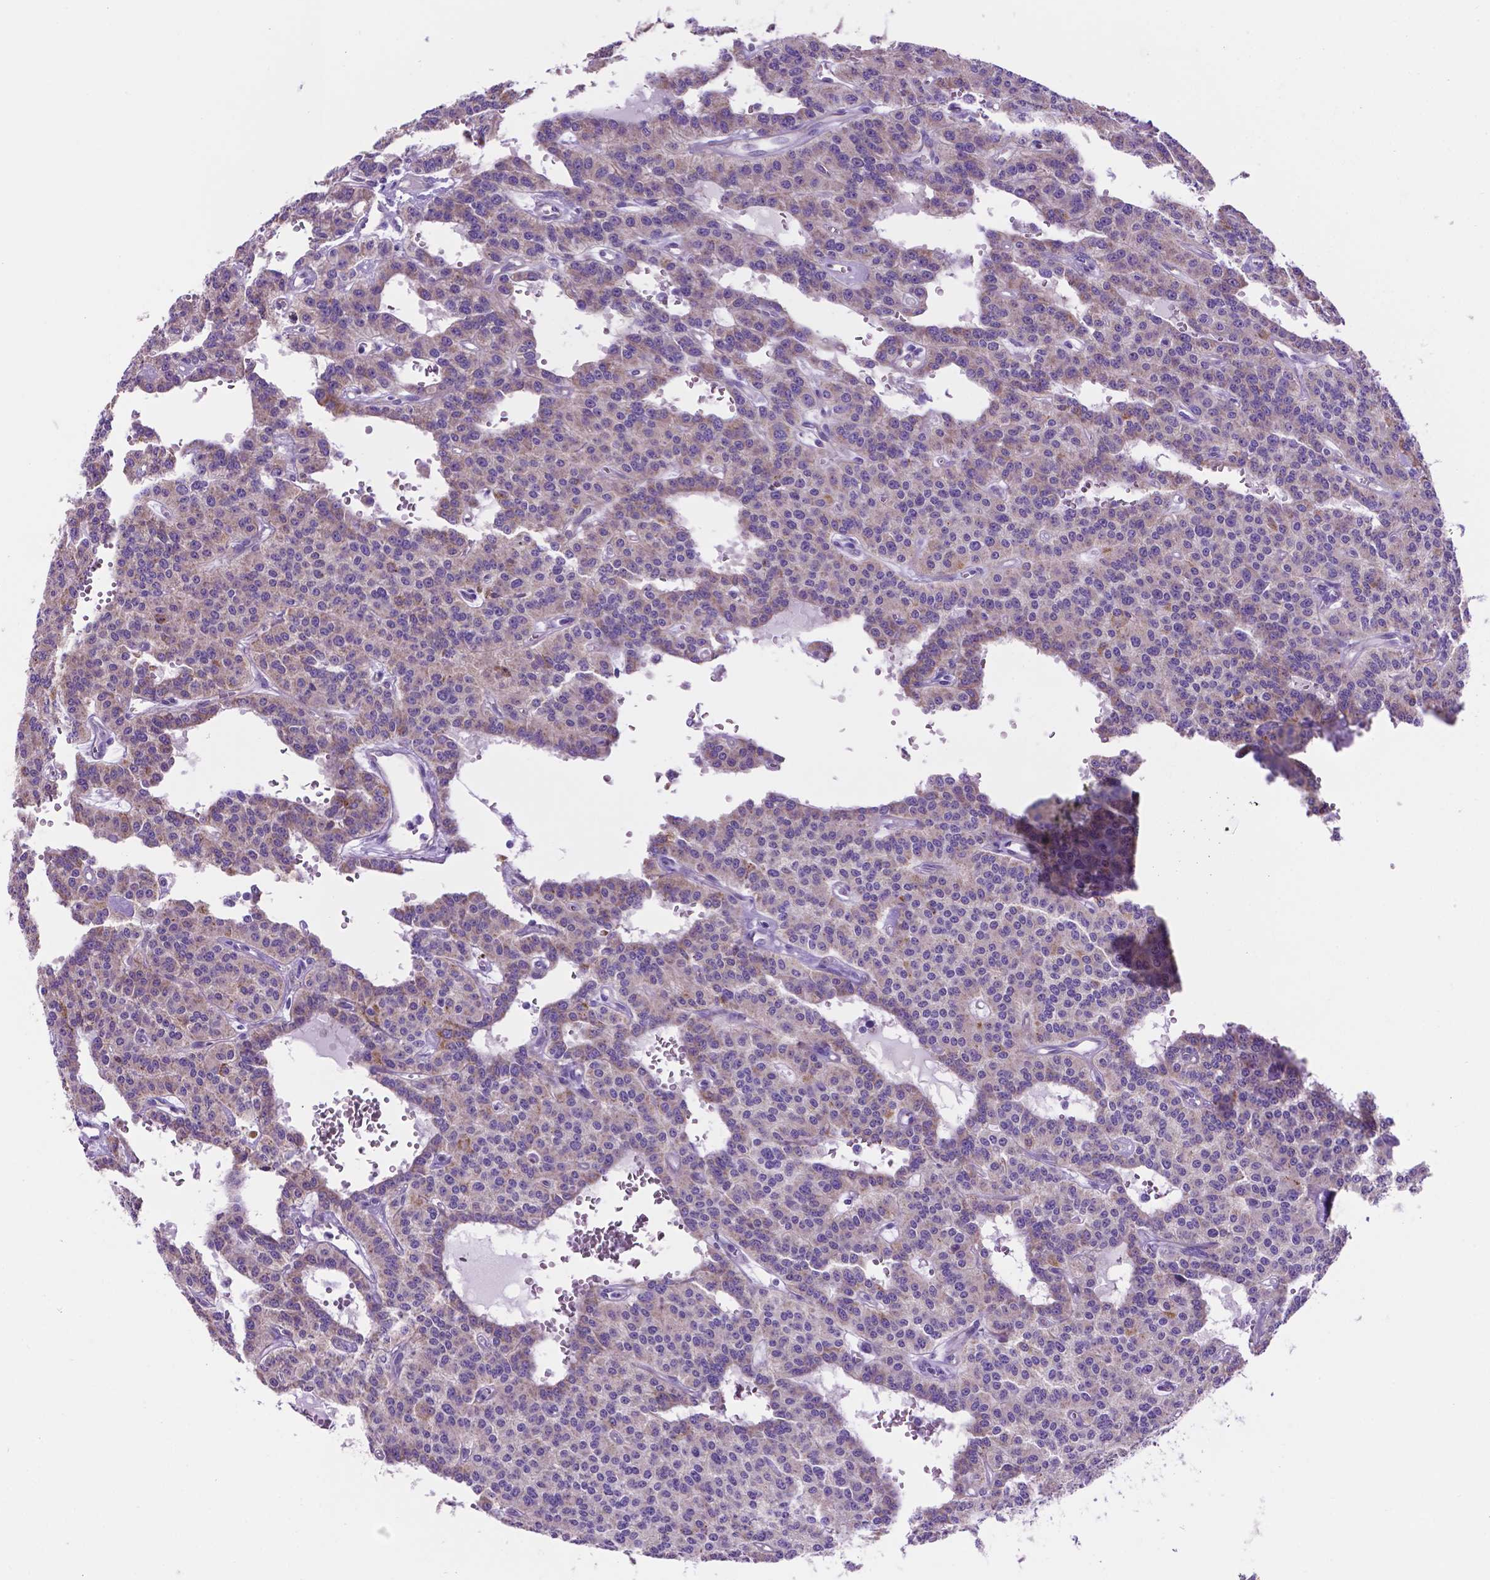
{"staining": {"intensity": "weak", "quantity": "<25%", "location": "cytoplasmic/membranous"}, "tissue": "carcinoid", "cell_type": "Tumor cells", "image_type": "cancer", "snomed": [{"axis": "morphology", "description": "Carcinoid, malignant, NOS"}, {"axis": "topography", "description": "Lung"}], "caption": "Protein analysis of carcinoid shows no significant expression in tumor cells. Brightfield microscopy of IHC stained with DAB (brown) and hematoxylin (blue), captured at high magnification.", "gene": "TMEM121B", "patient": {"sex": "female", "age": 71}}